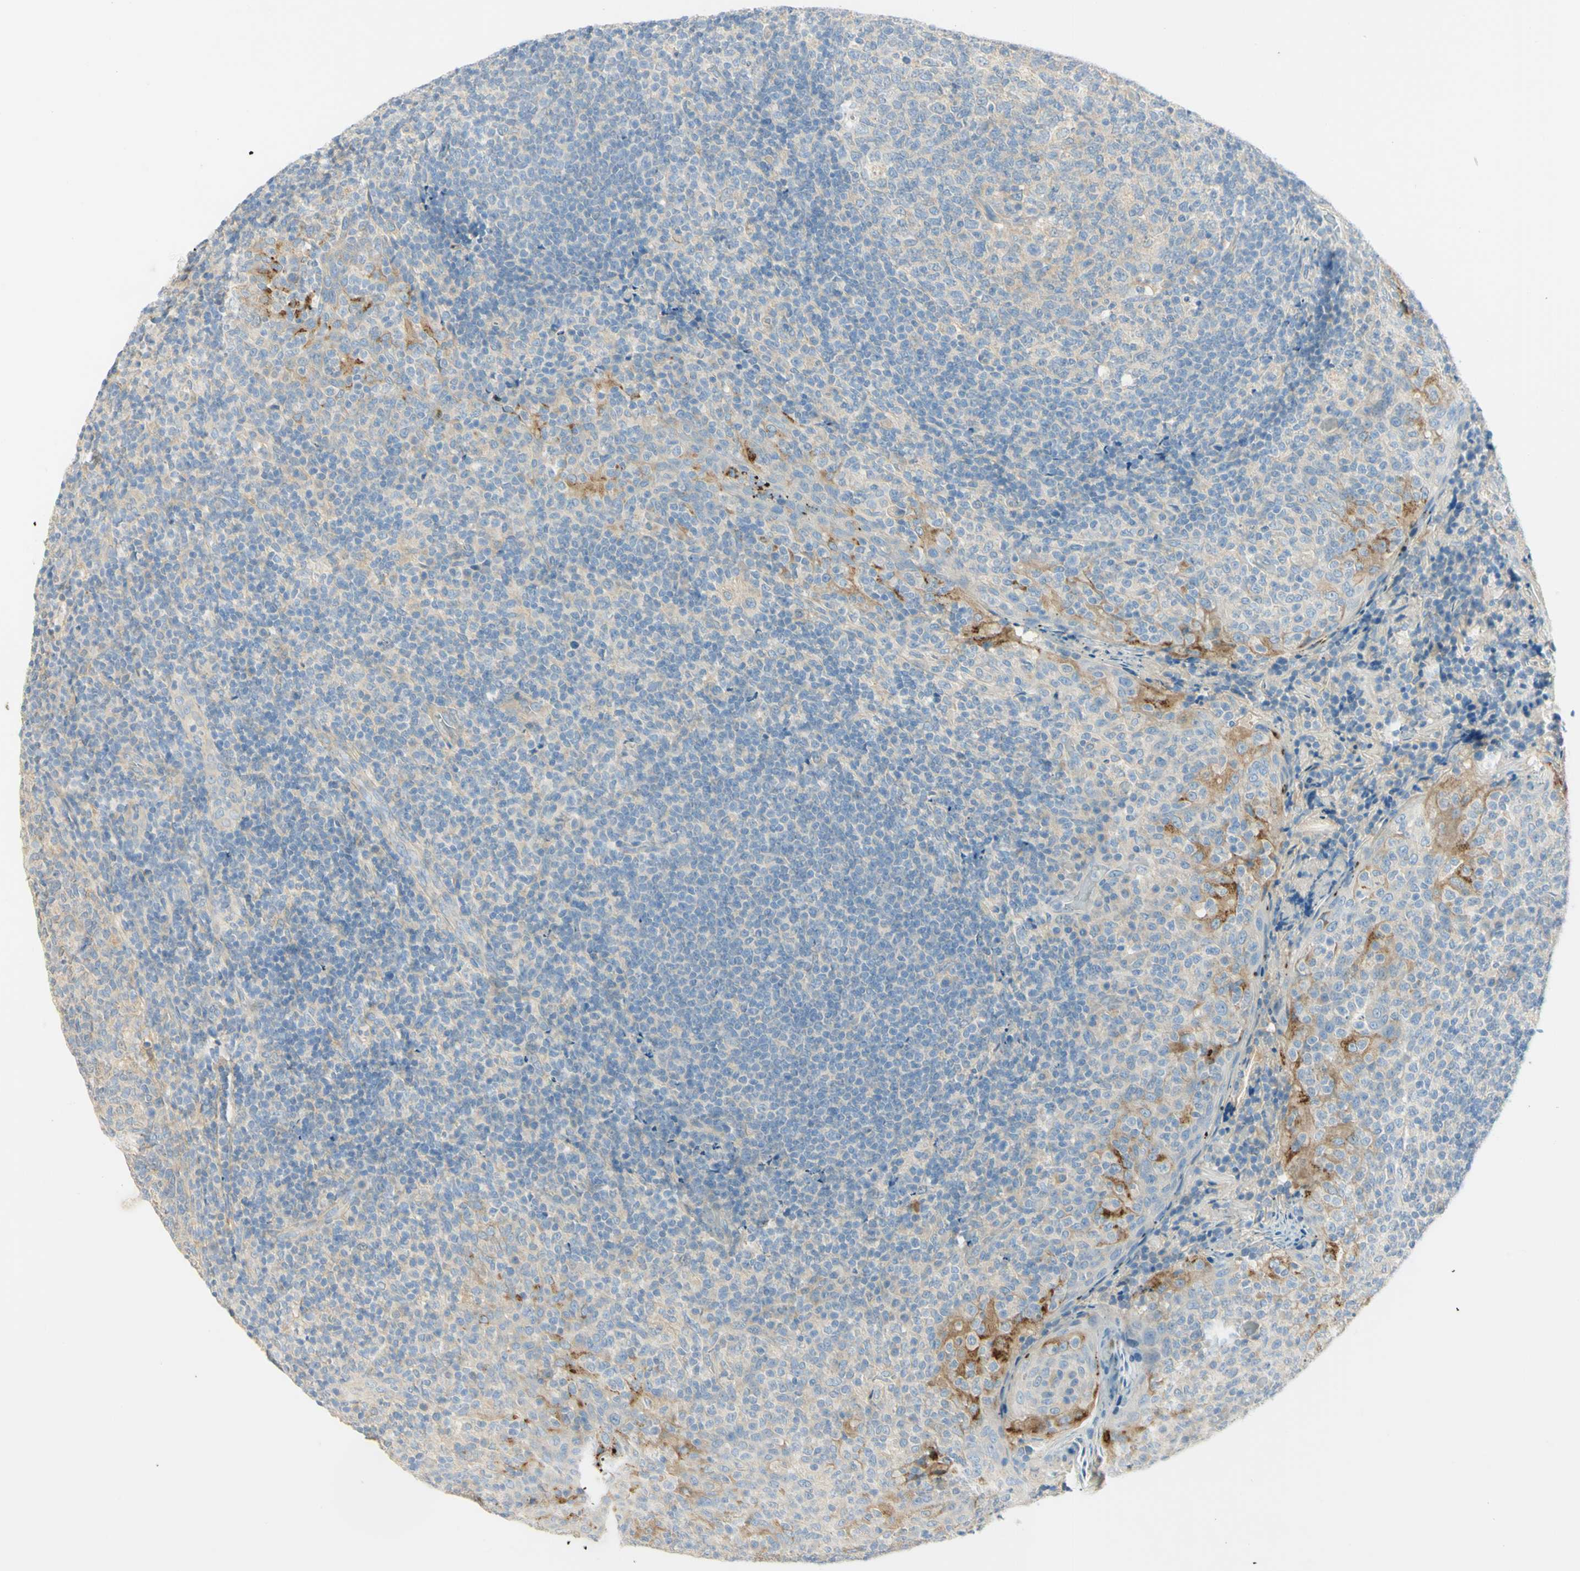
{"staining": {"intensity": "weak", "quantity": "<25%", "location": "cytoplasmic/membranous"}, "tissue": "tonsil", "cell_type": "Germinal center cells", "image_type": "normal", "snomed": [{"axis": "morphology", "description": "Normal tissue, NOS"}, {"axis": "topography", "description": "Tonsil"}], "caption": "IHC histopathology image of benign tonsil: human tonsil stained with DAB demonstrates no significant protein staining in germinal center cells.", "gene": "GCNT3", "patient": {"sex": "female", "age": 19}}